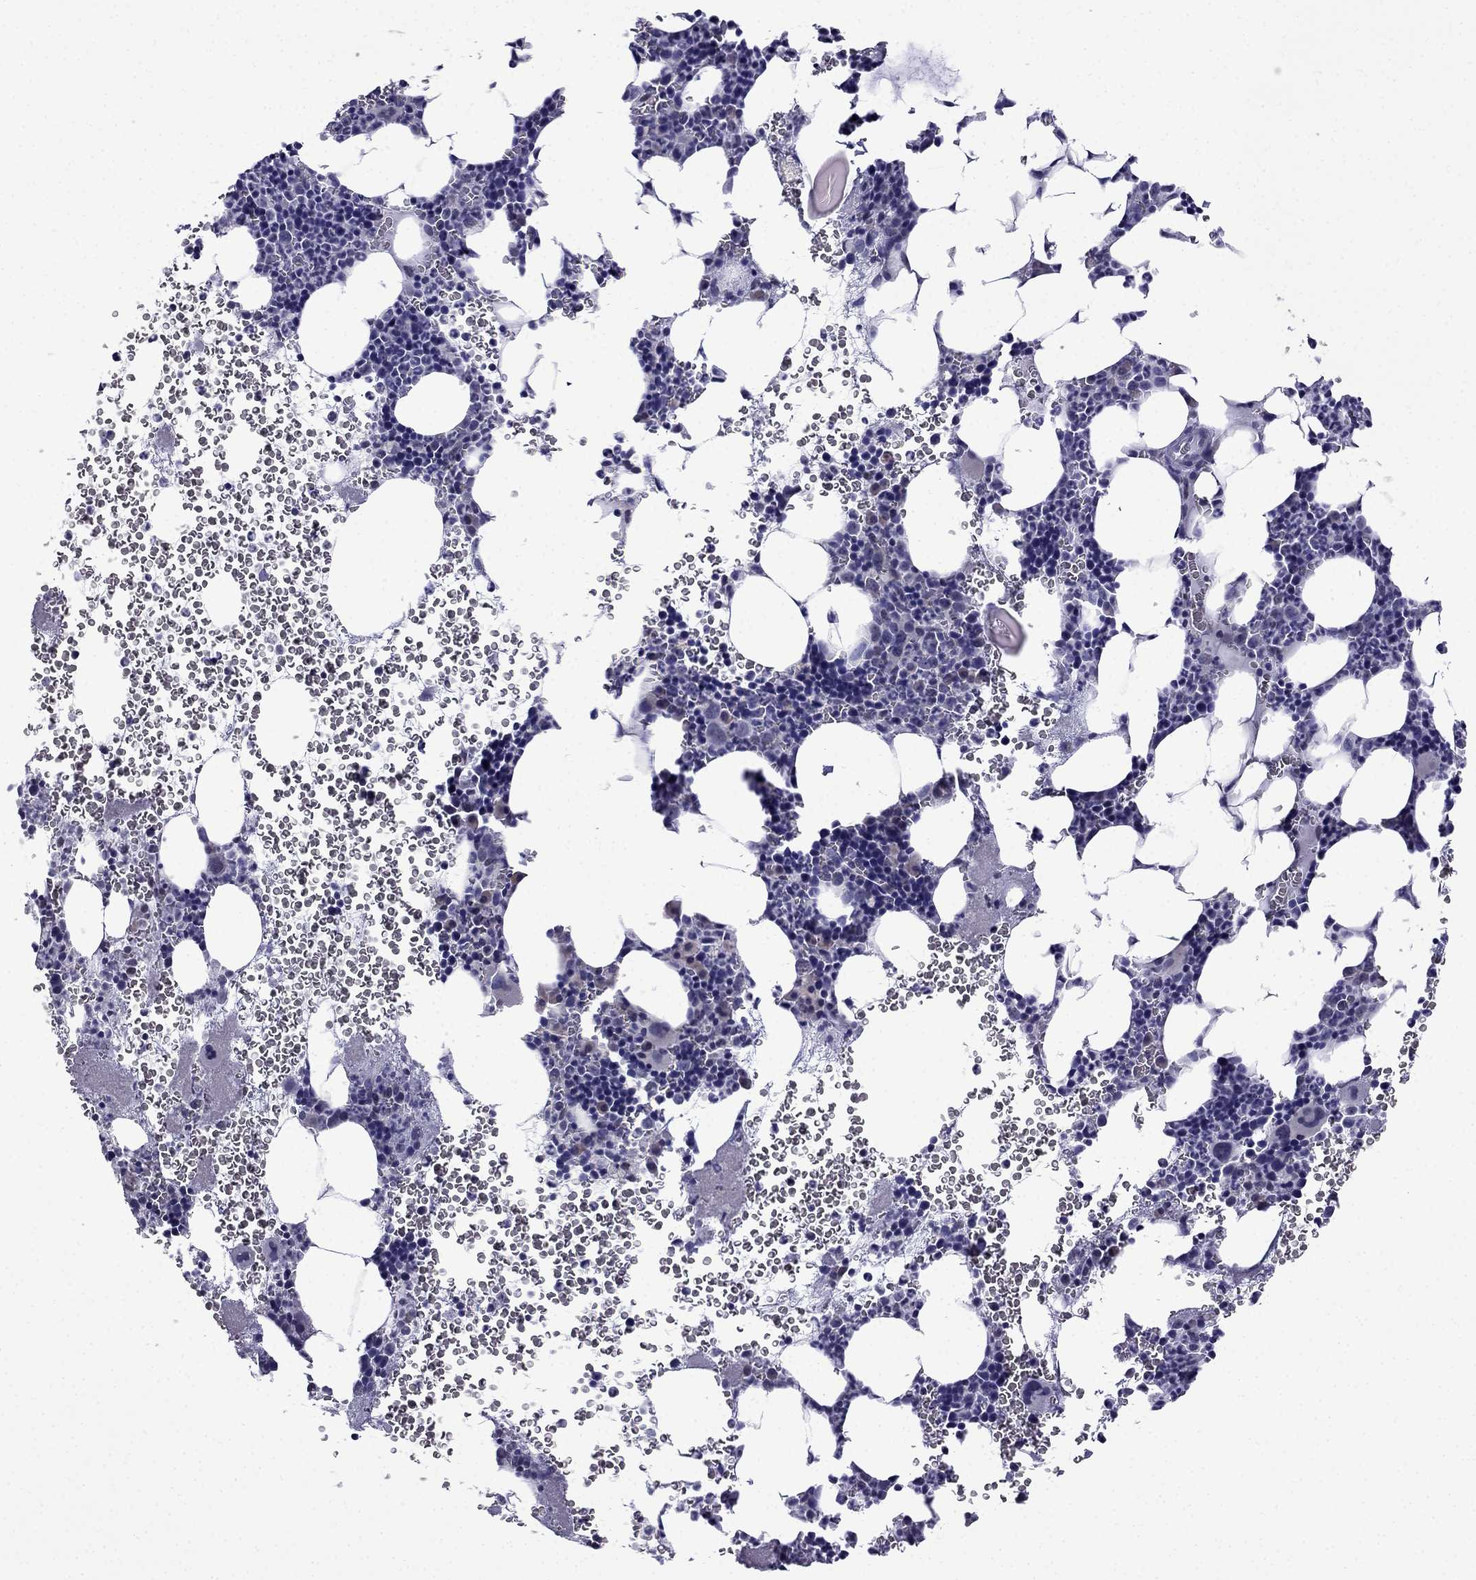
{"staining": {"intensity": "negative", "quantity": "none", "location": "none"}, "tissue": "bone marrow", "cell_type": "Hematopoietic cells", "image_type": "normal", "snomed": [{"axis": "morphology", "description": "Normal tissue, NOS"}, {"axis": "topography", "description": "Bone marrow"}], "caption": "Hematopoietic cells show no significant protein expression in normal bone marrow.", "gene": "POM121L12", "patient": {"sex": "male", "age": 44}}